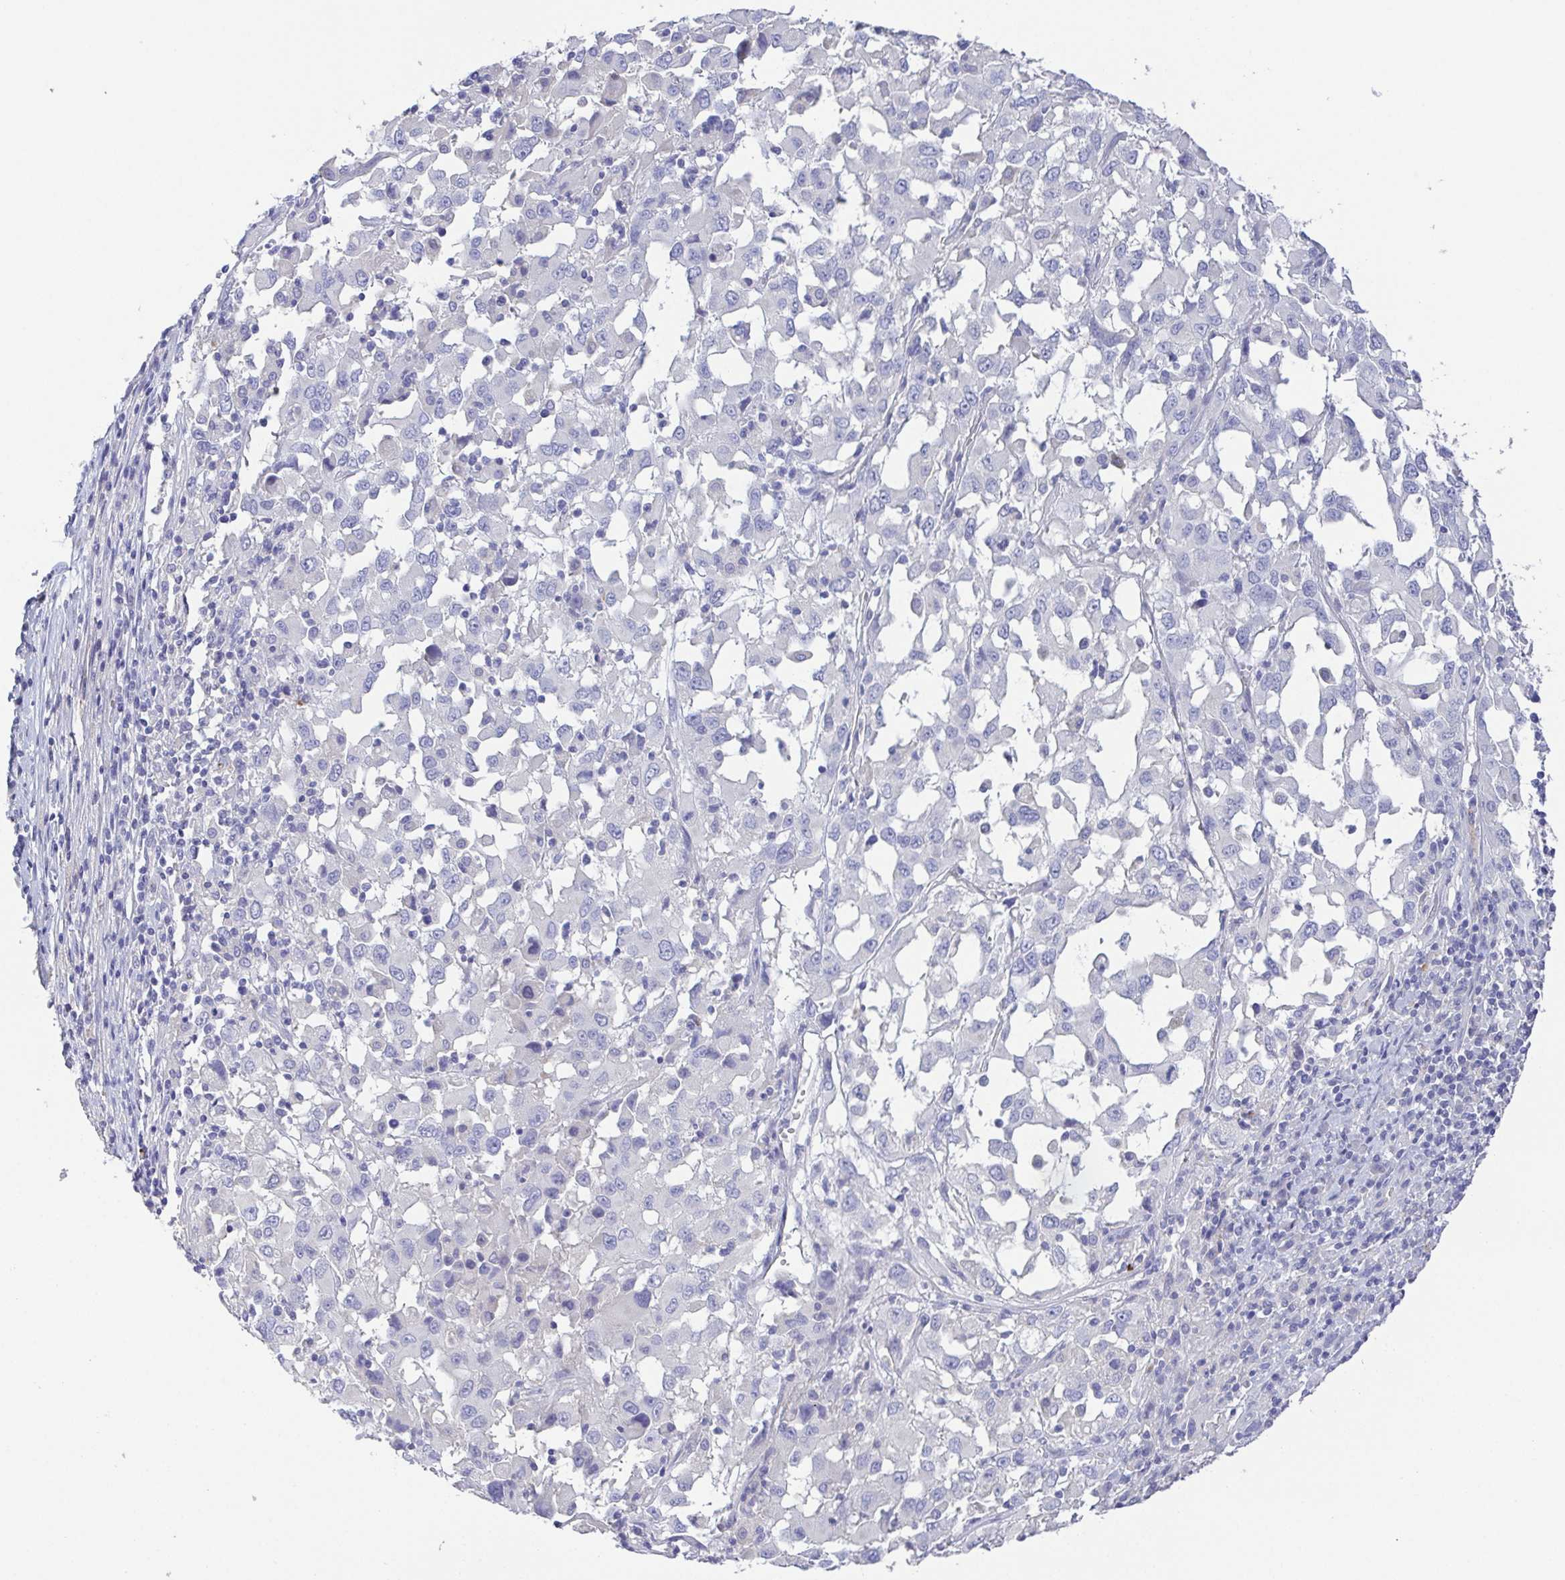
{"staining": {"intensity": "negative", "quantity": "none", "location": "none"}, "tissue": "melanoma", "cell_type": "Tumor cells", "image_type": "cancer", "snomed": [{"axis": "morphology", "description": "Malignant melanoma, Metastatic site"}, {"axis": "topography", "description": "Soft tissue"}], "caption": "Immunohistochemistry (IHC) of melanoma exhibits no staining in tumor cells. (IHC, brightfield microscopy, high magnification).", "gene": "PKDREJ", "patient": {"sex": "male", "age": 50}}